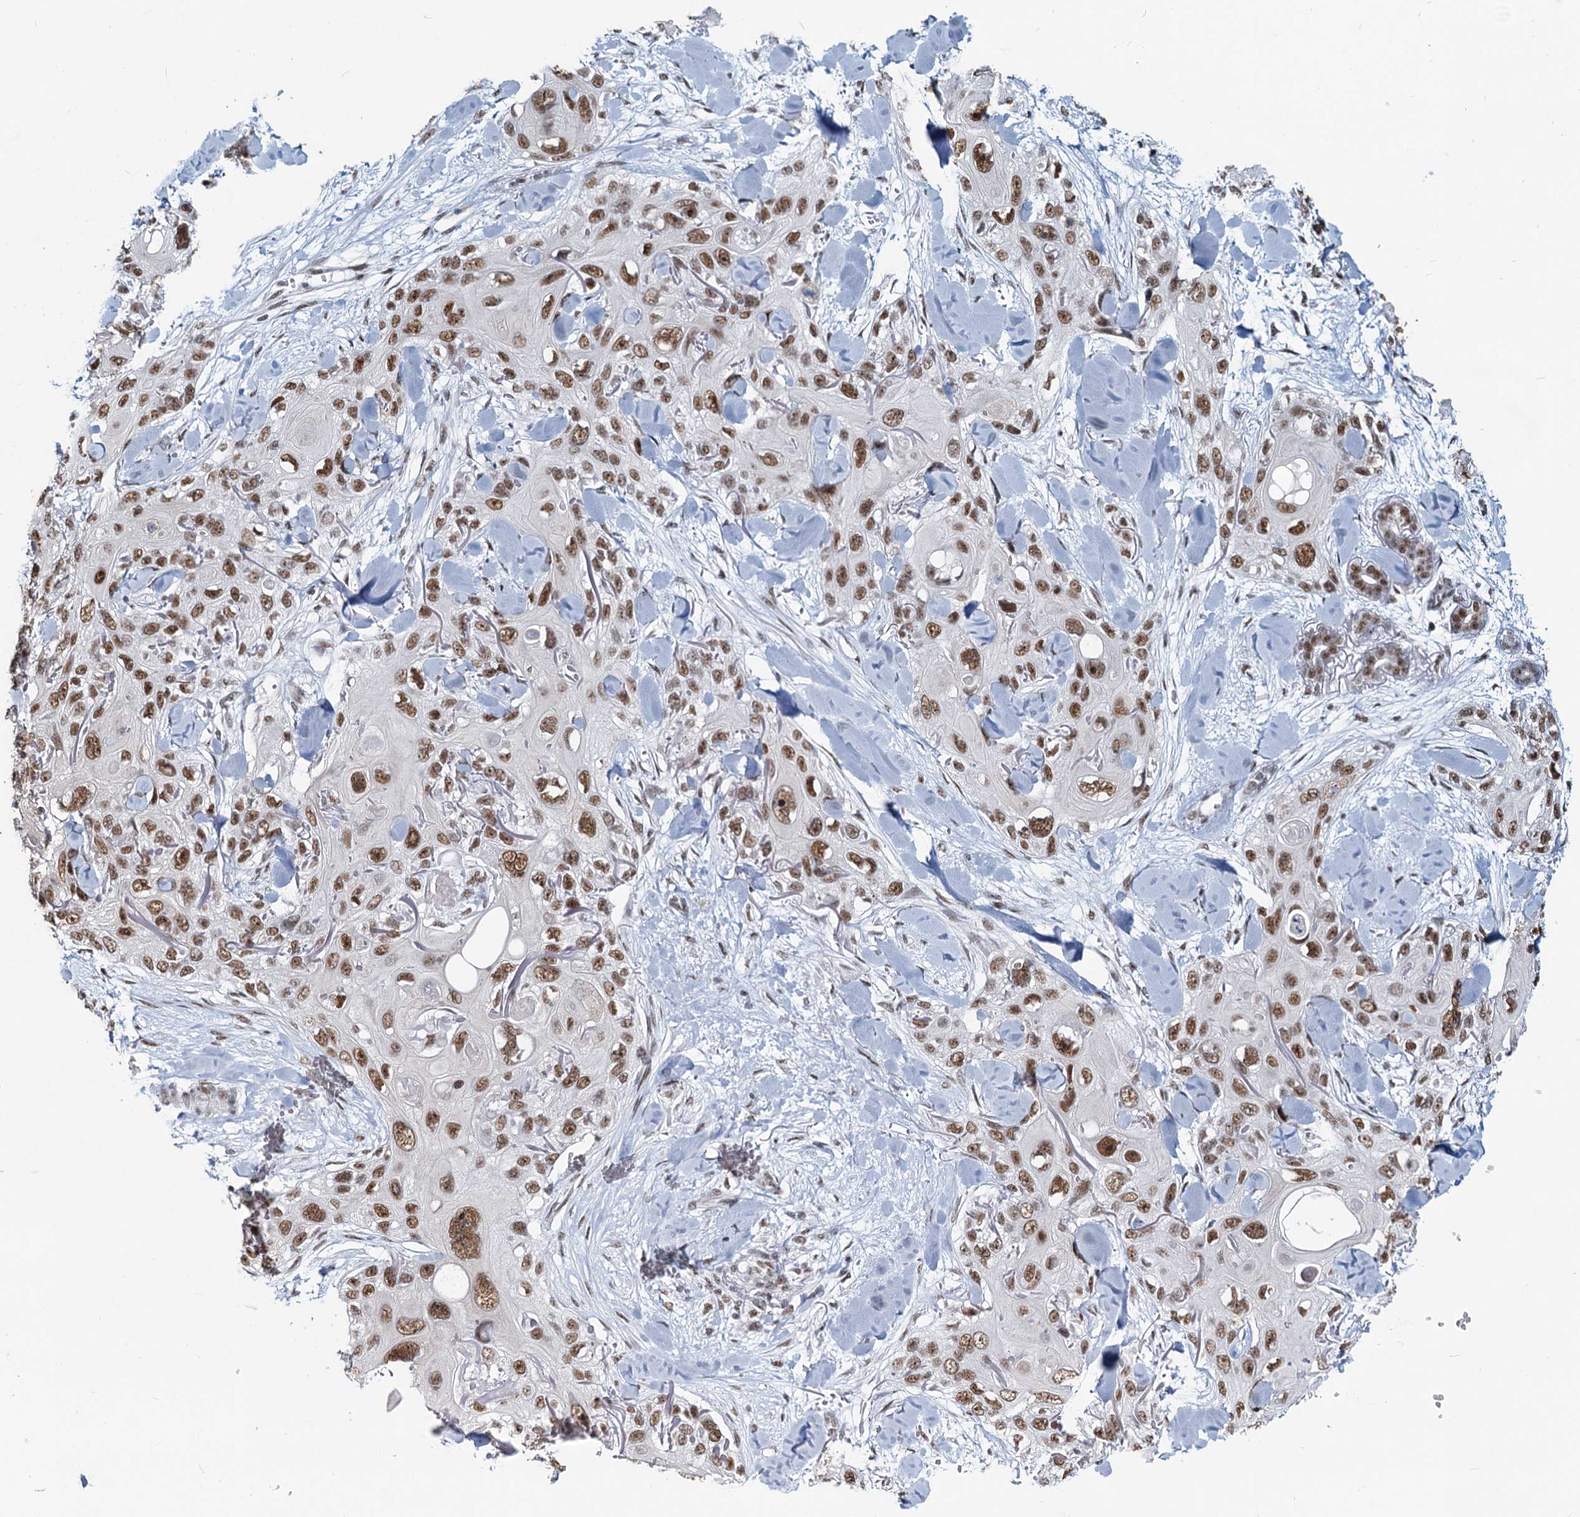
{"staining": {"intensity": "moderate", "quantity": ">75%", "location": "nuclear"}, "tissue": "skin cancer", "cell_type": "Tumor cells", "image_type": "cancer", "snomed": [{"axis": "morphology", "description": "Normal tissue, NOS"}, {"axis": "morphology", "description": "Squamous cell carcinoma, NOS"}, {"axis": "topography", "description": "Skin"}], "caption": "A brown stain labels moderate nuclear staining of a protein in skin cancer (squamous cell carcinoma) tumor cells.", "gene": "METTL14", "patient": {"sex": "male", "age": 72}}